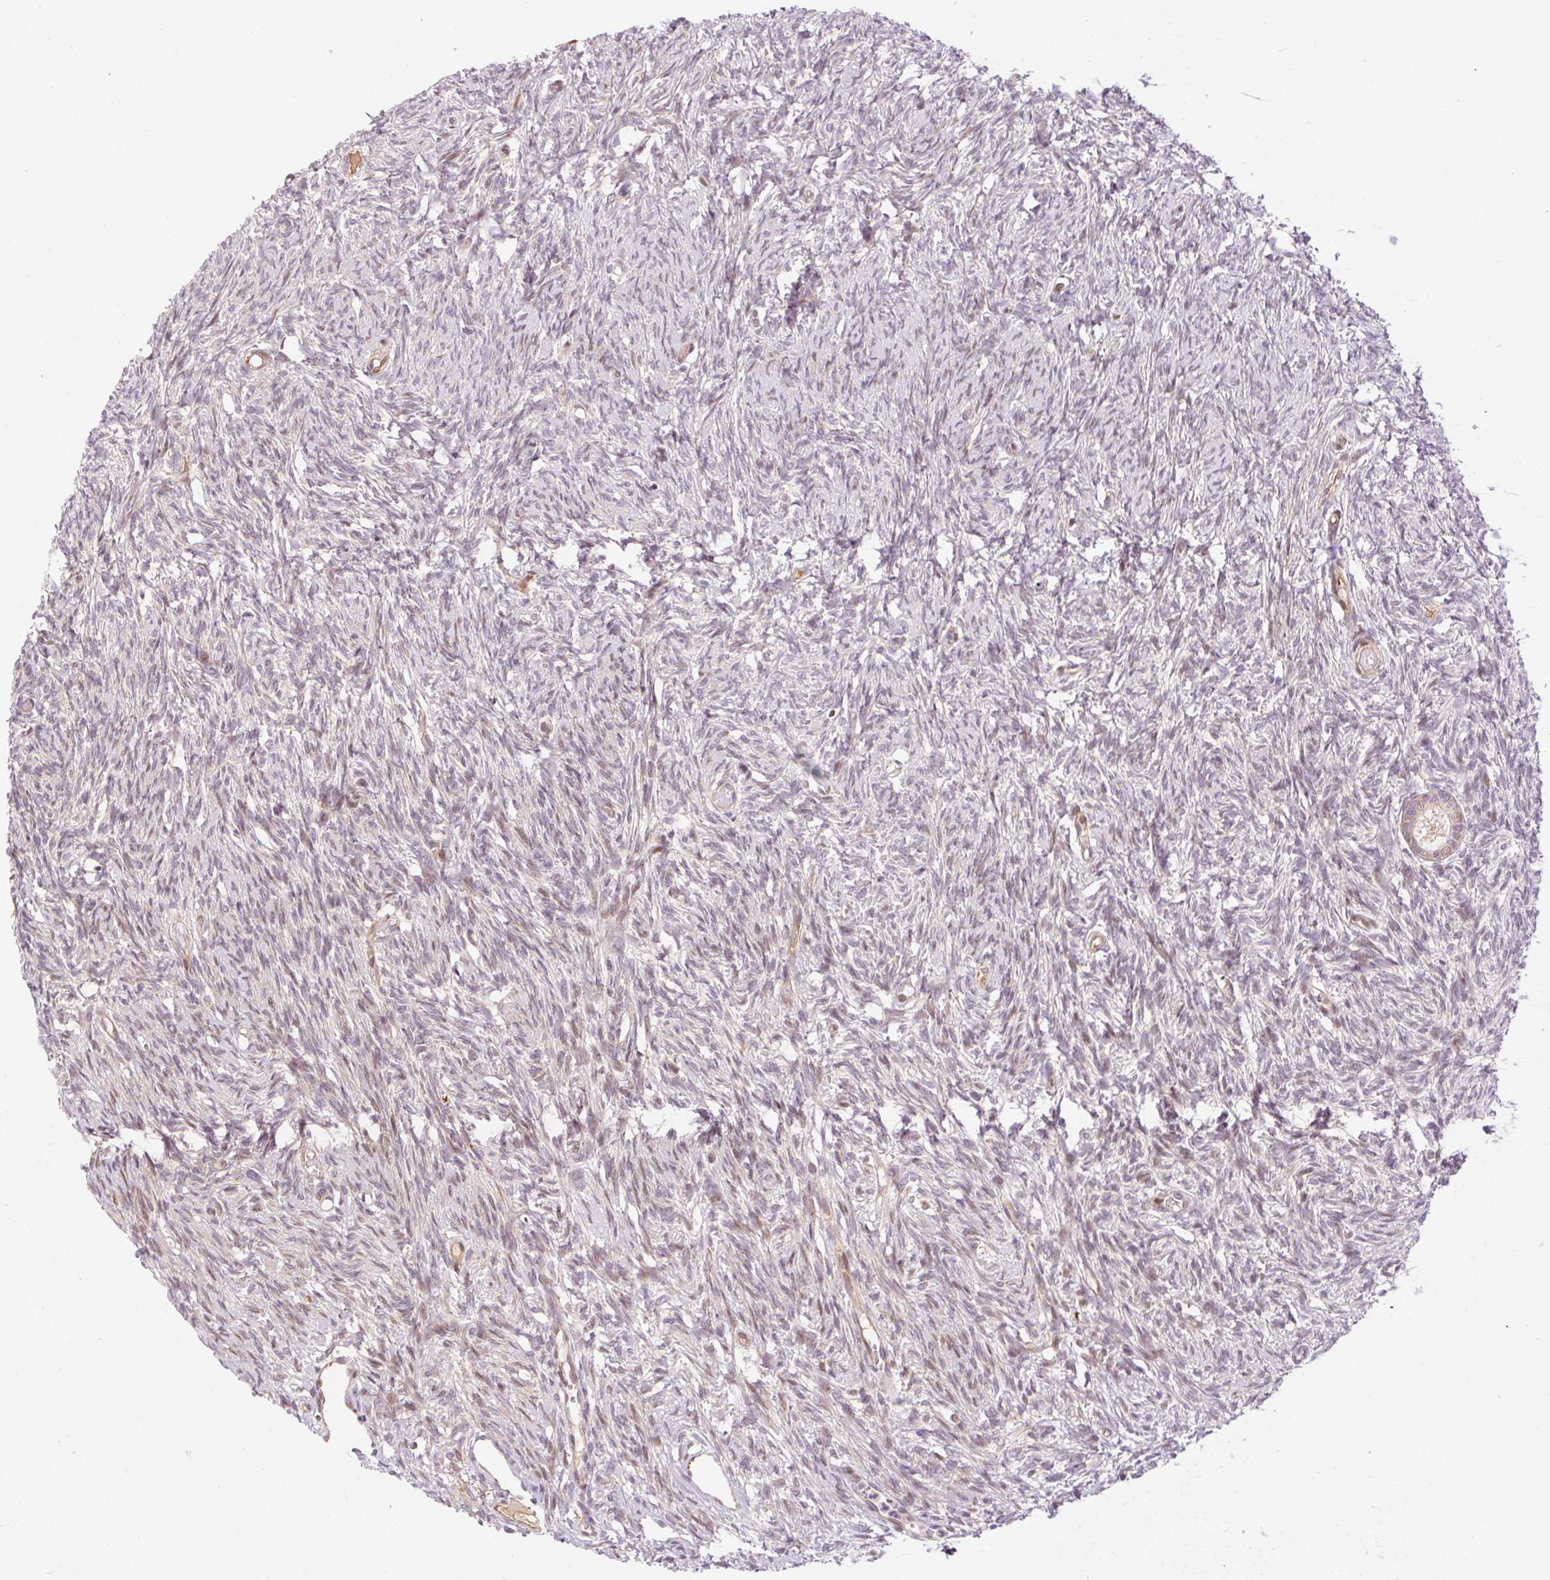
{"staining": {"intensity": "weak", "quantity": "<25%", "location": "nuclear"}, "tissue": "ovary", "cell_type": "Ovarian stroma cells", "image_type": "normal", "snomed": [{"axis": "morphology", "description": "Normal tissue, NOS"}, {"axis": "topography", "description": "Ovary"}], "caption": "Immunohistochemistry image of benign human ovary stained for a protein (brown), which displays no staining in ovarian stroma cells. The staining was performed using DAB to visualize the protein expression in brown, while the nuclei were stained in blue with hematoxylin (Magnification: 20x).", "gene": "ZNF394", "patient": {"sex": "female", "age": 33}}